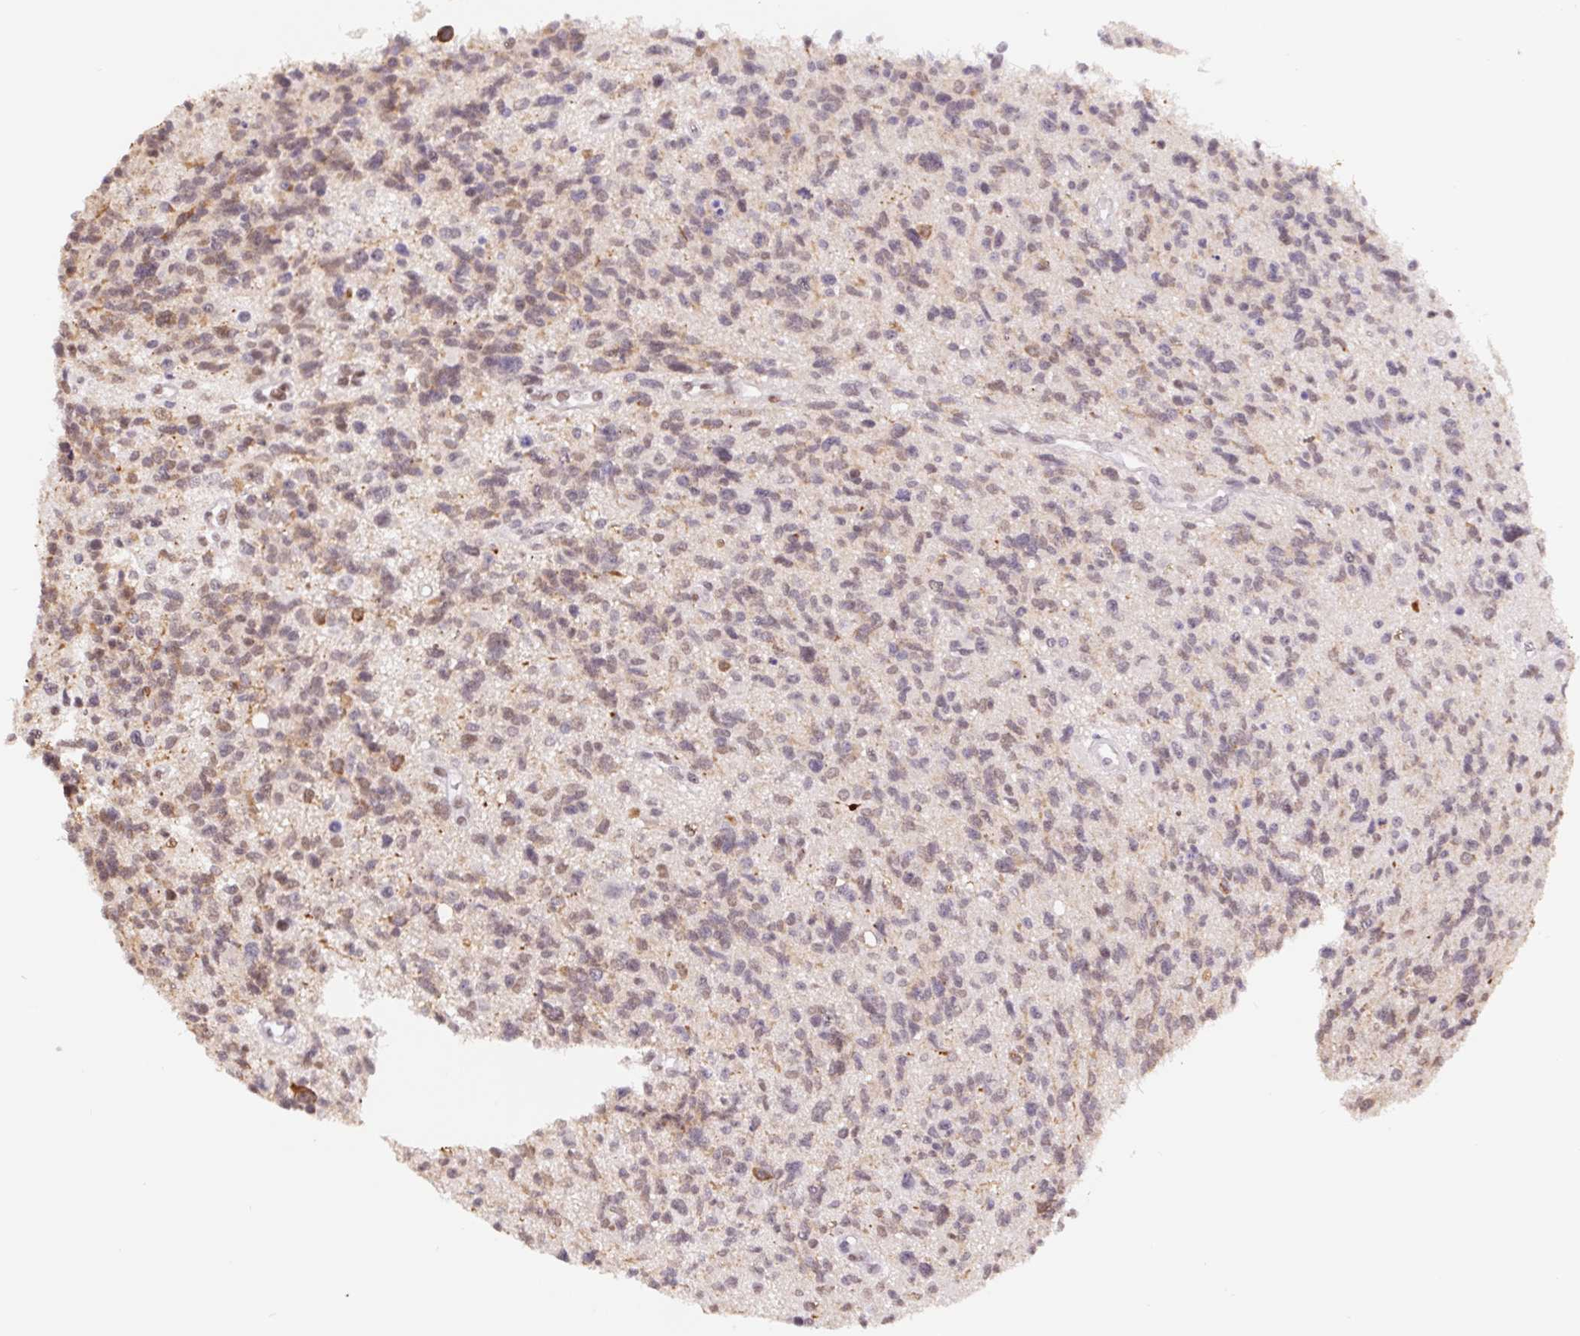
{"staining": {"intensity": "moderate", "quantity": ">75%", "location": "cytoplasmic/membranous,nuclear"}, "tissue": "glioma", "cell_type": "Tumor cells", "image_type": "cancer", "snomed": [{"axis": "morphology", "description": "Glioma, malignant, High grade"}, {"axis": "topography", "description": "Brain"}], "caption": "Immunohistochemical staining of human malignant glioma (high-grade) reveals moderate cytoplasmic/membranous and nuclear protein positivity in approximately >75% of tumor cells.", "gene": "TRERF1", "patient": {"sex": "male", "age": 29}}